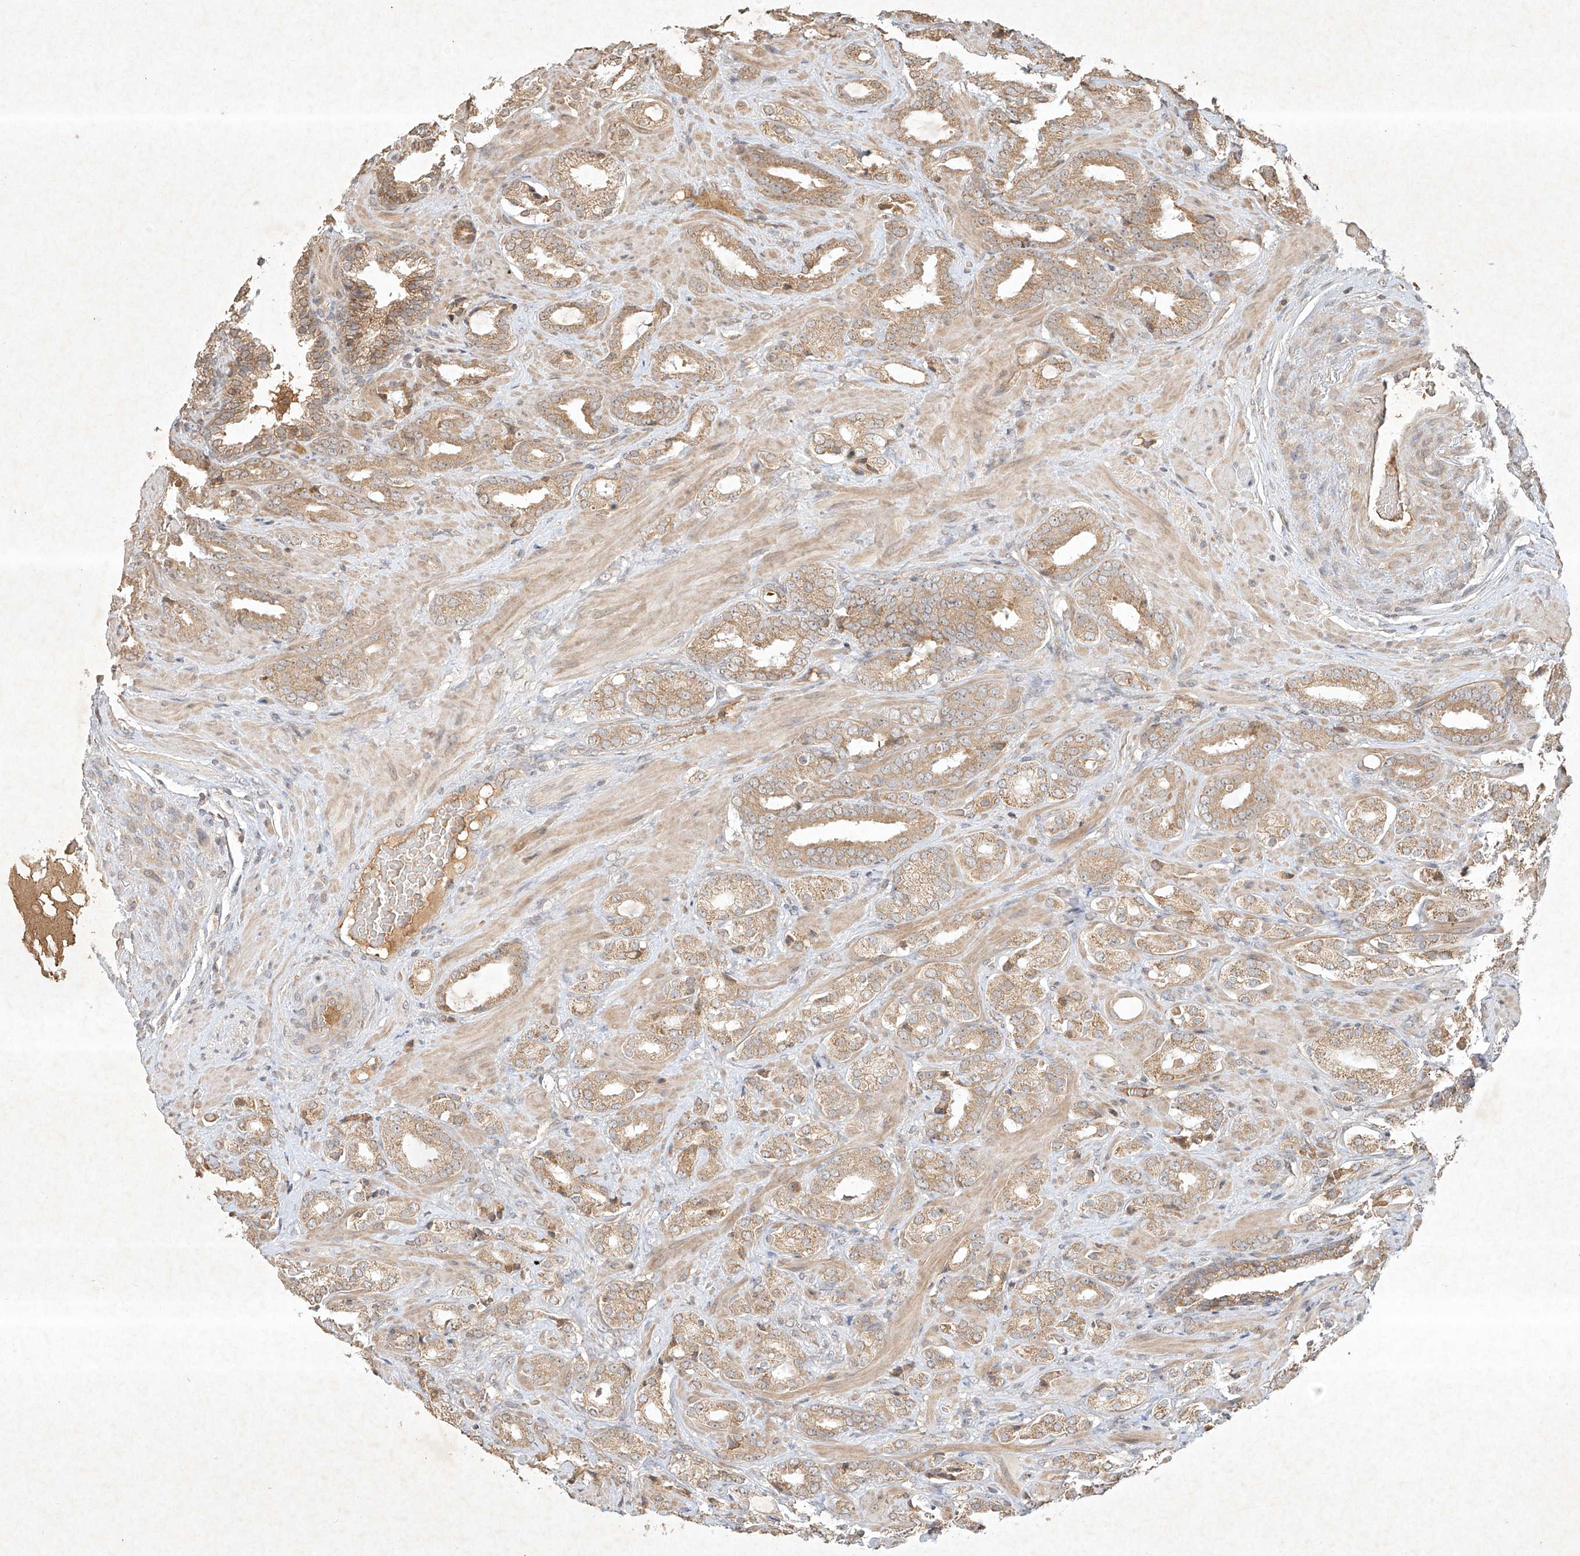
{"staining": {"intensity": "weak", "quantity": ">75%", "location": "cytoplasmic/membranous"}, "tissue": "prostate cancer", "cell_type": "Tumor cells", "image_type": "cancer", "snomed": [{"axis": "morphology", "description": "Adenocarcinoma, High grade"}, {"axis": "topography", "description": "Prostate"}], "caption": "A high-resolution image shows IHC staining of prostate cancer (high-grade adenocarcinoma), which reveals weak cytoplasmic/membranous positivity in about >75% of tumor cells.", "gene": "BTRC", "patient": {"sex": "male", "age": 64}}